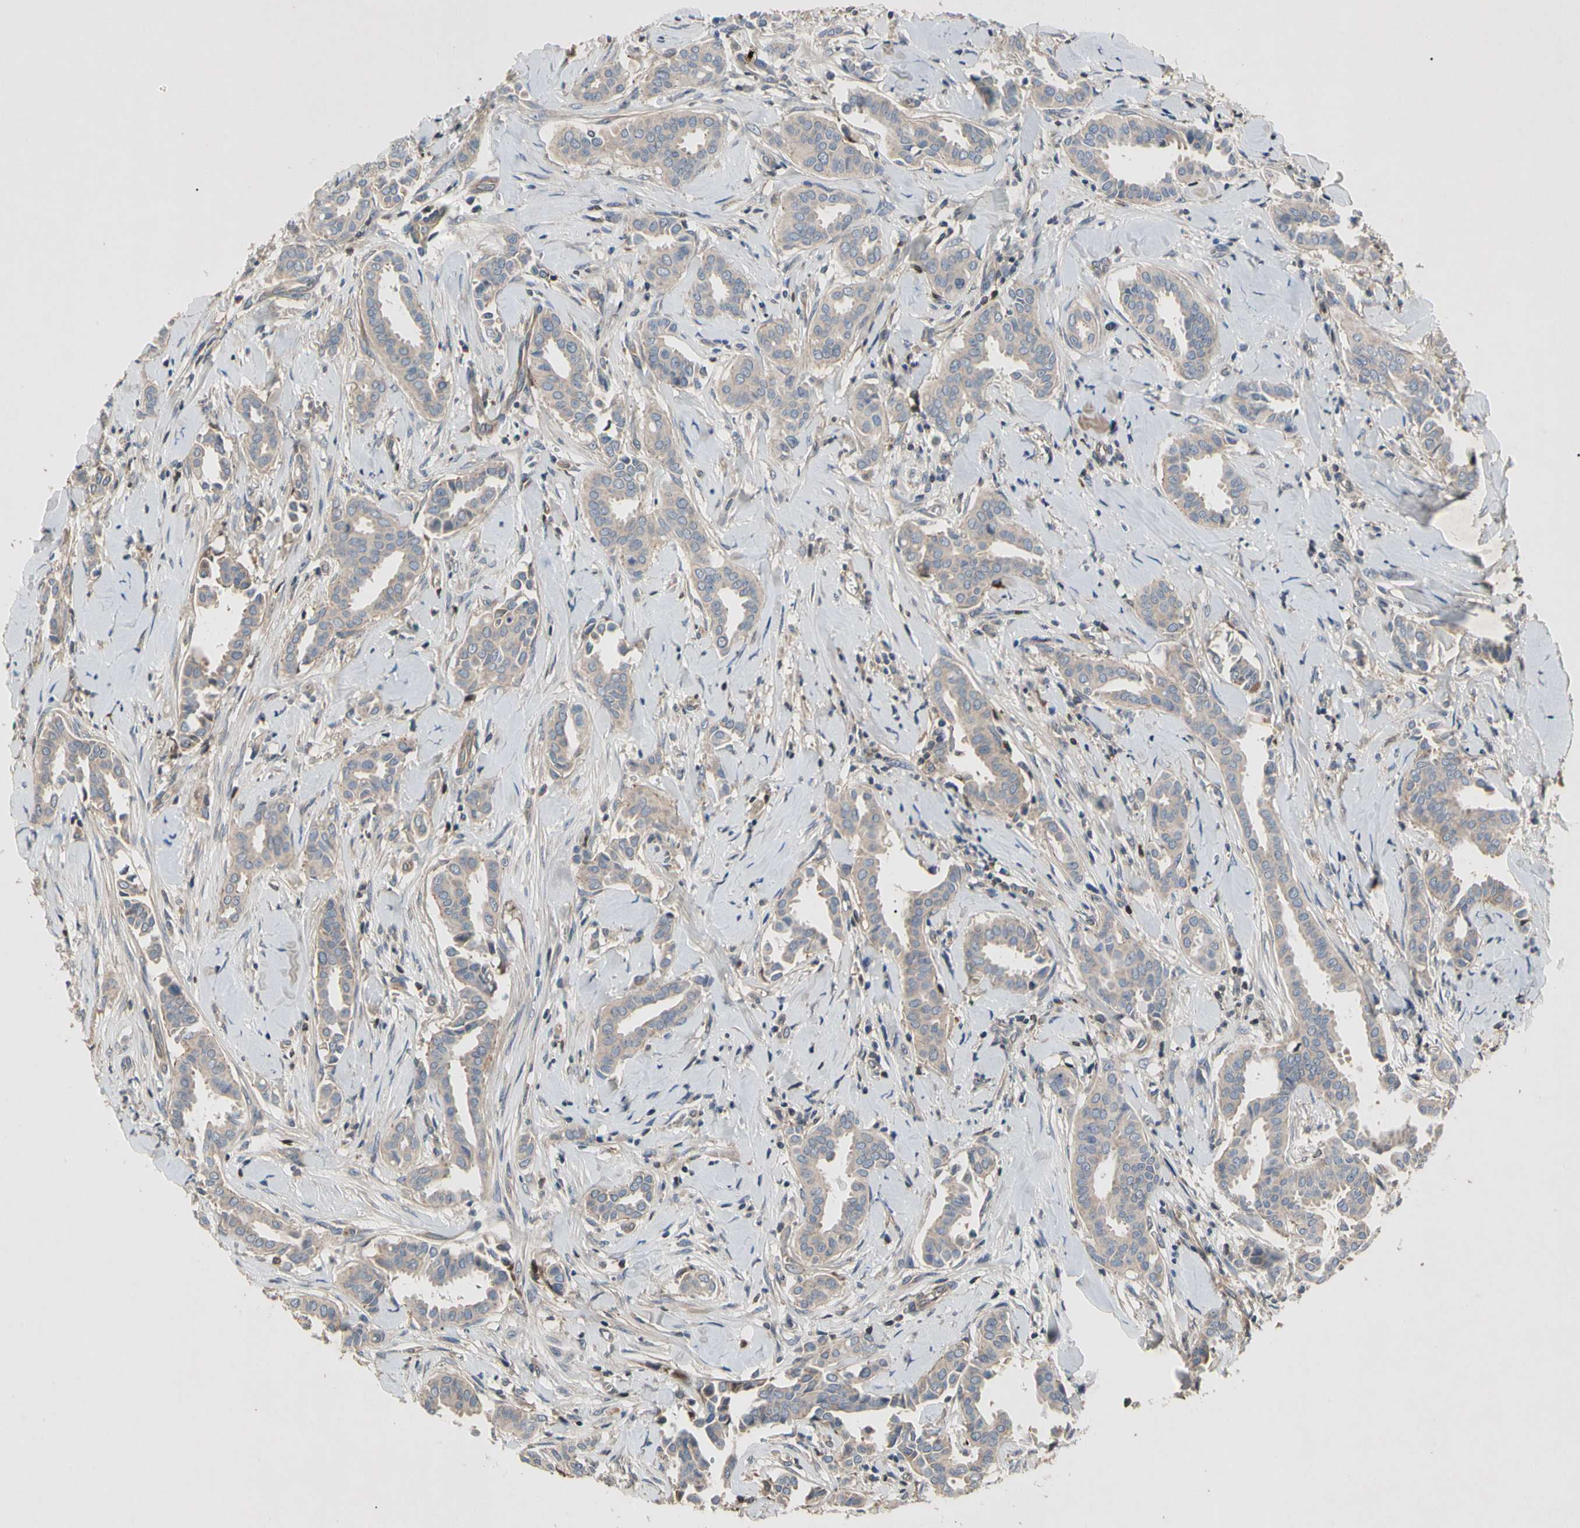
{"staining": {"intensity": "weak", "quantity": ">75%", "location": "cytoplasmic/membranous"}, "tissue": "head and neck cancer", "cell_type": "Tumor cells", "image_type": "cancer", "snomed": [{"axis": "morphology", "description": "Adenocarcinoma, NOS"}, {"axis": "topography", "description": "Salivary gland"}, {"axis": "topography", "description": "Head-Neck"}], "caption": "There is low levels of weak cytoplasmic/membranous staining in tumor cells of head and neck cancer, as demonstrated by immunohistochemical staining (brown color).", "gene": "CRTAC1", "patient": {"sex": "female", "age": 59}}